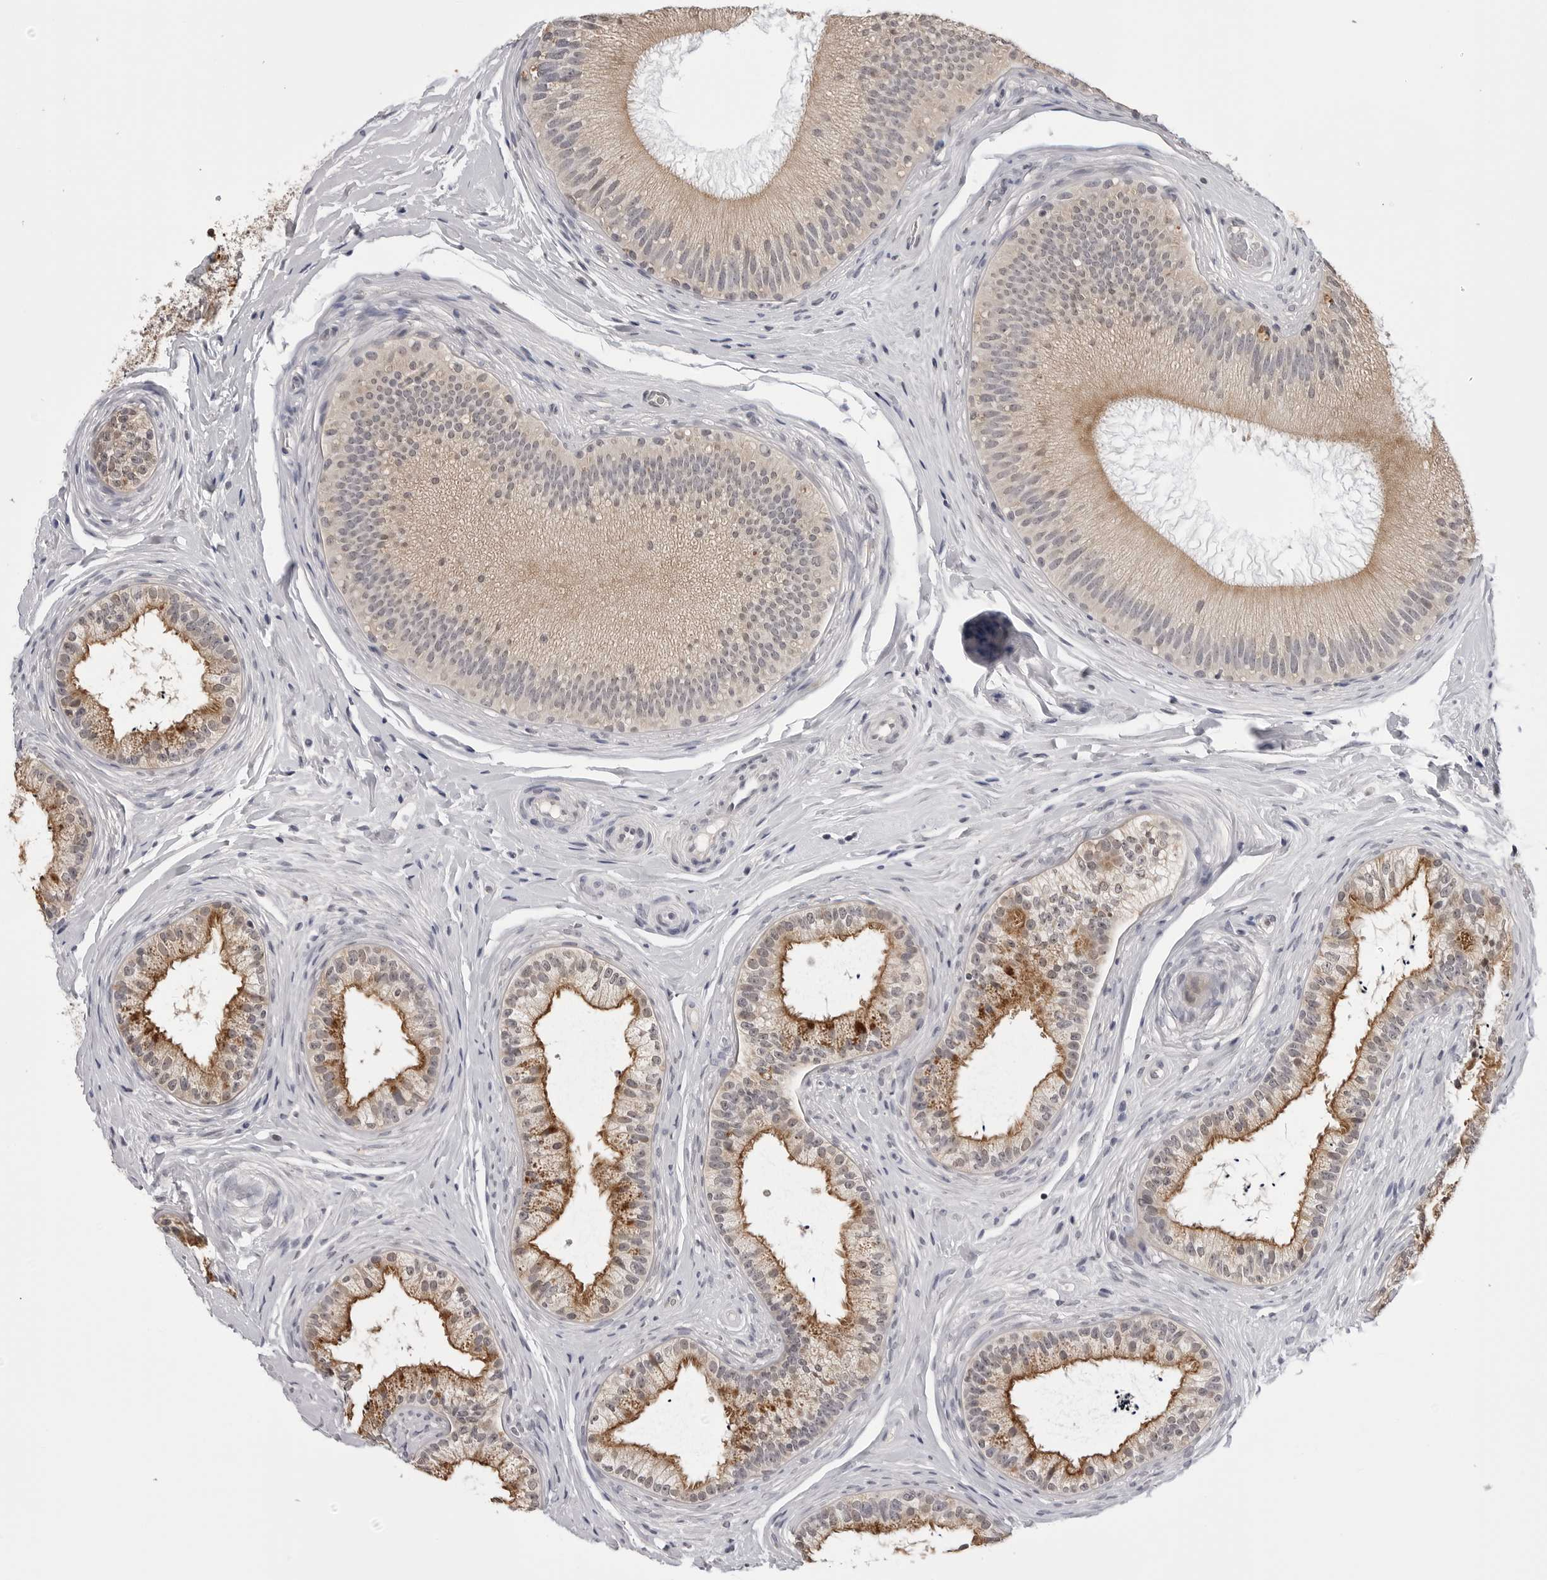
{"staining": {"intensity": "moderate", "quantity": "25%-75%", "location": "cytoplasmic/membranous"}, "tissue": "epididymis", "cell_type": "Glandular cells", "image_type": "normal", "snomed": [{"axis": "morphology", "description": "Normal tissue, NOS"}, {"axis": "topography", "description": "Epididymis"}], "caption": "High-magnification brightfield microscopy of normal epididymis stained with DAB (brown) and counterstained with hematoxylin (blue). glandular cells exhibit moderate cytoplasmic/membranous expression is appreciated in about25%-75% of cells. The staining is performed using DAB brown chromogen to label protein expression. The nuclei are counter-stained blue using hematoxylin.", "gene": "CDK20", "patient": {"sex": "male", "age": 45}}